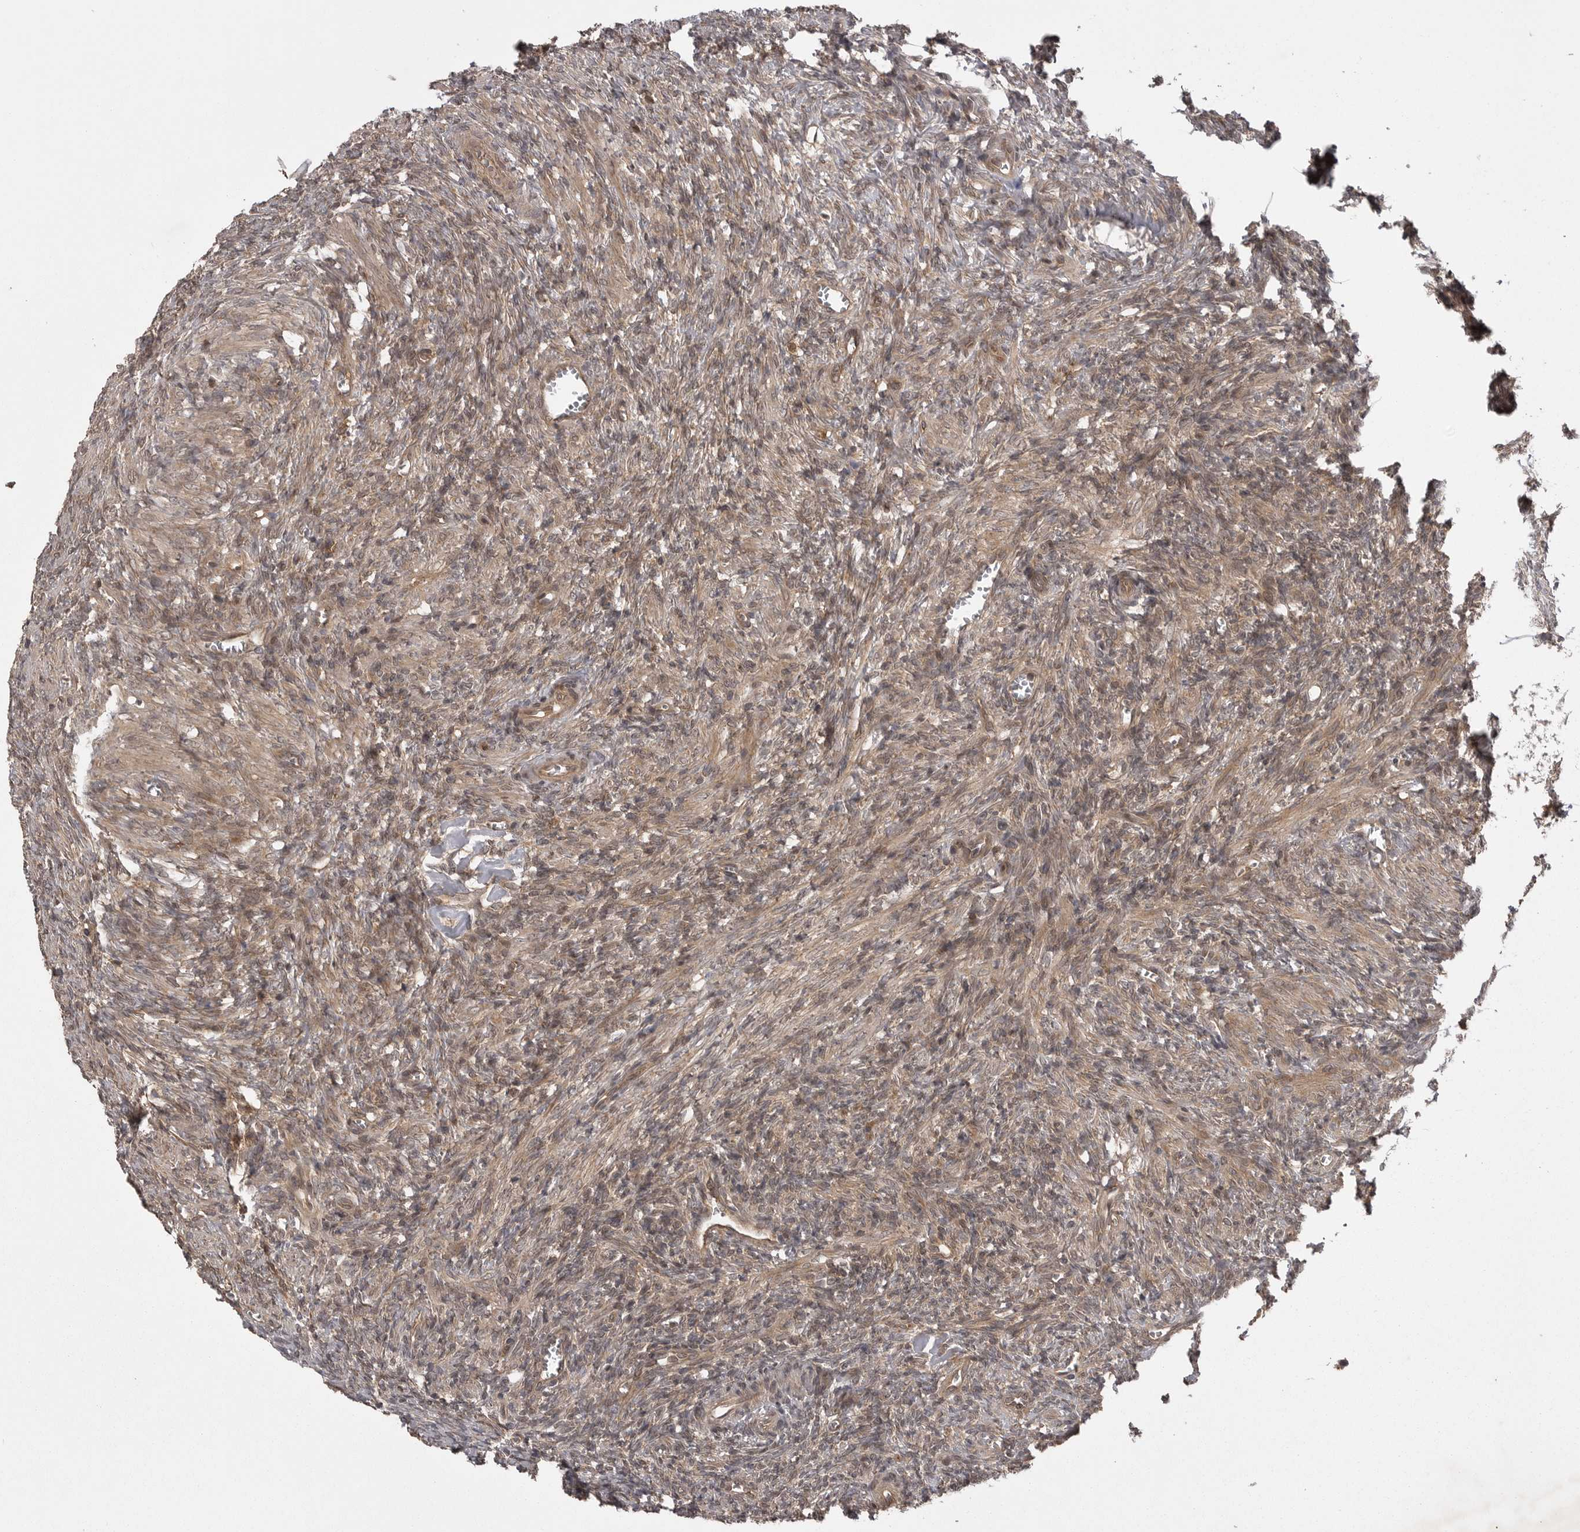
{"staining": {"intensity": "weak", "quantity": ">75%", "location": "cytoplasmic/membranous"}, "tissue": "ovary", "cell_type": "Ovarian stroma cells", "image_type": "normal", "snomed": [{"axis": "morphology", "description": "Normal tissue, NOS"}, {"axis": "topography", "description": "Ovary"}], "caption": "Normal ovary displays weak cytoplasmic/membranous expression in about >75% of ovarian stroma cells, visualized by immunohistochemistry.", "gene": "STK24", "patient": {"sex": "female", "age": 27}}